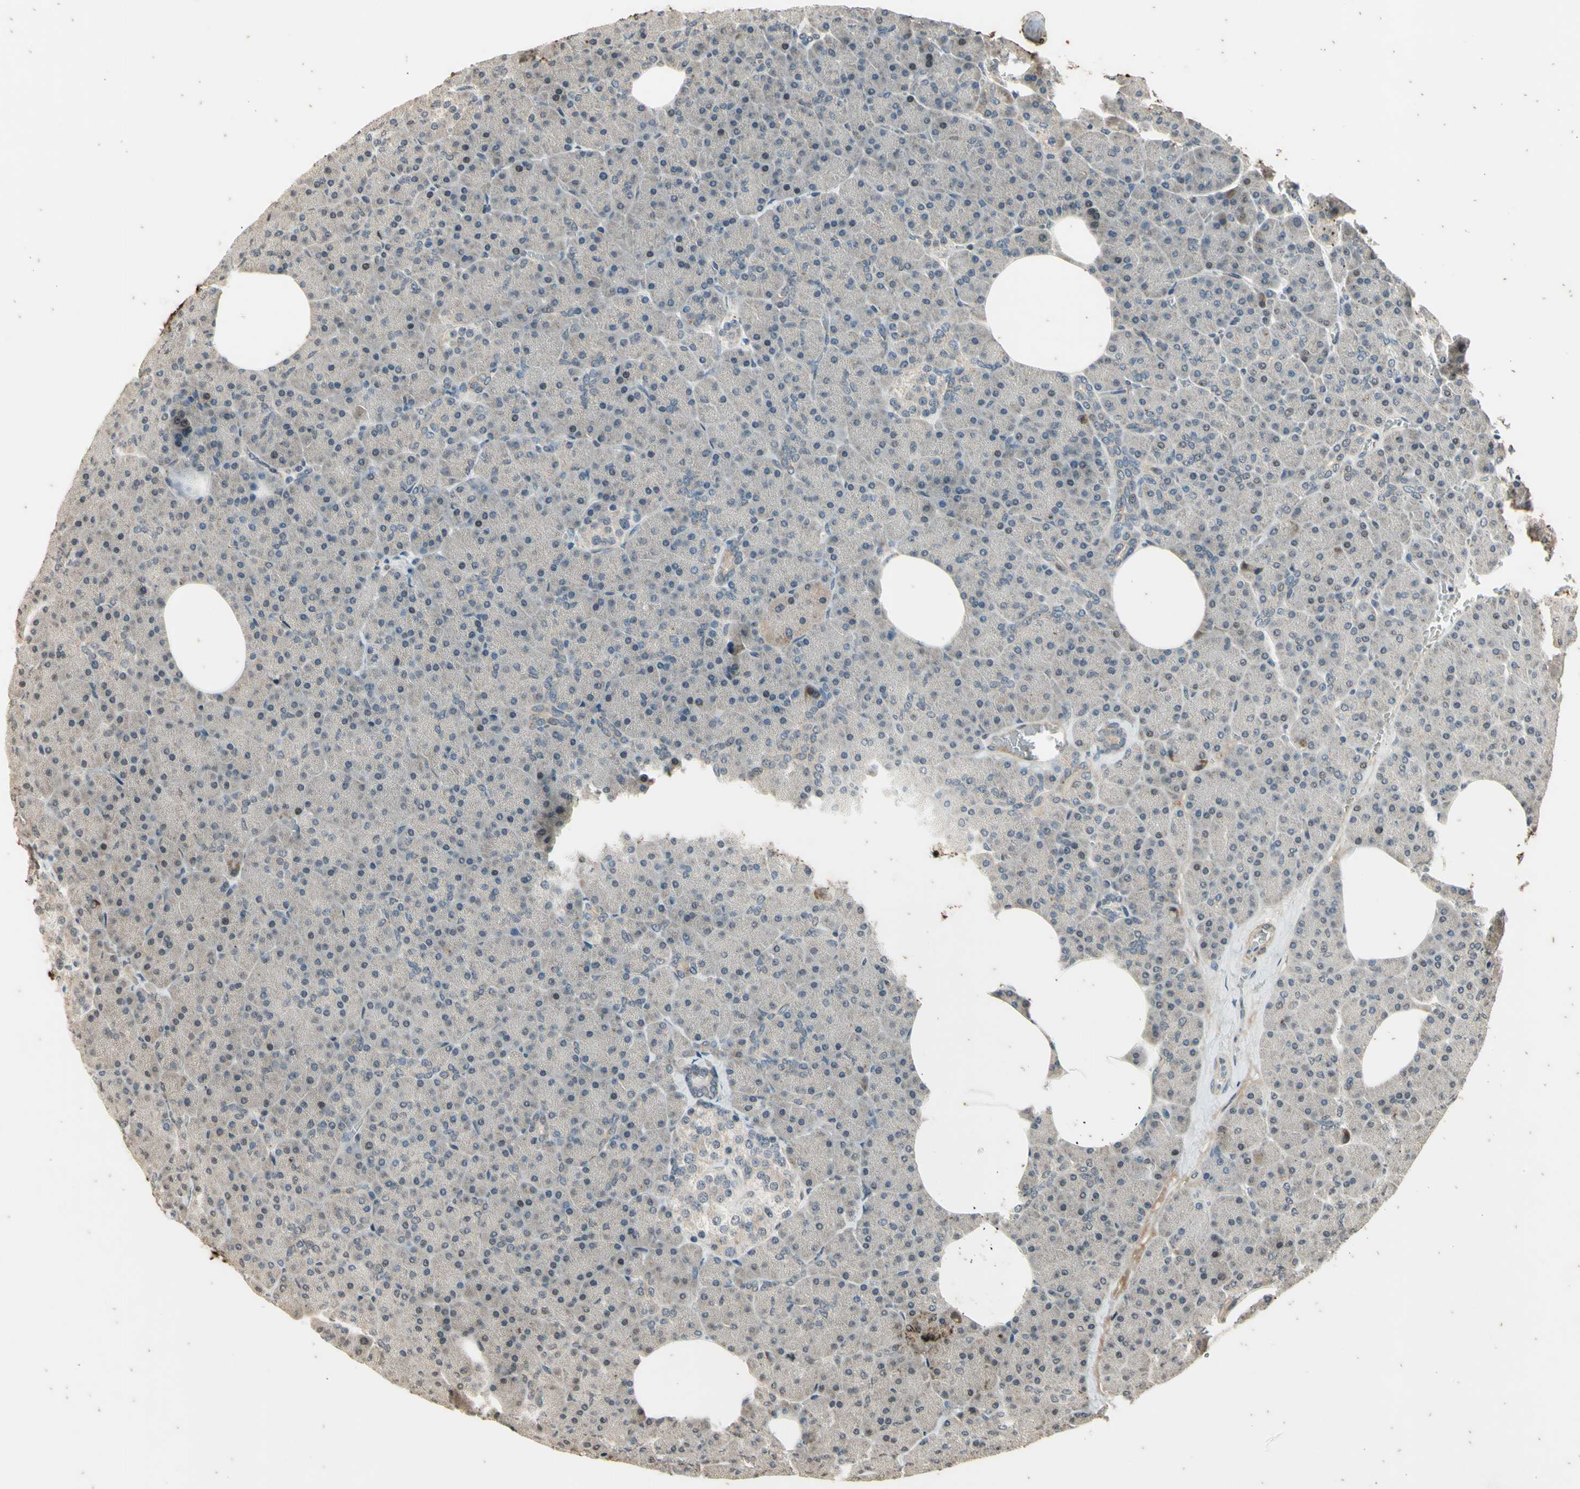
{"staining": {"intensity": "weak", "quantity": "<25%", "location": "cytoplasmic/membranous"}, "tissue": "pancreas", "cell_type": "Exocrine glandular cells", "image_type": "normal", "snomed": [{"axis": "morphology", "description": "Normal tissue, NOS"}, {"axis": "topography", "description": "Pancreas"}], "caption": "Histopathology image shows no significant protein positivity in exocrine glandular cells of normal pancreas.", "gene": "EFNB2", "patient": {"sex": "female", "age": 35}}